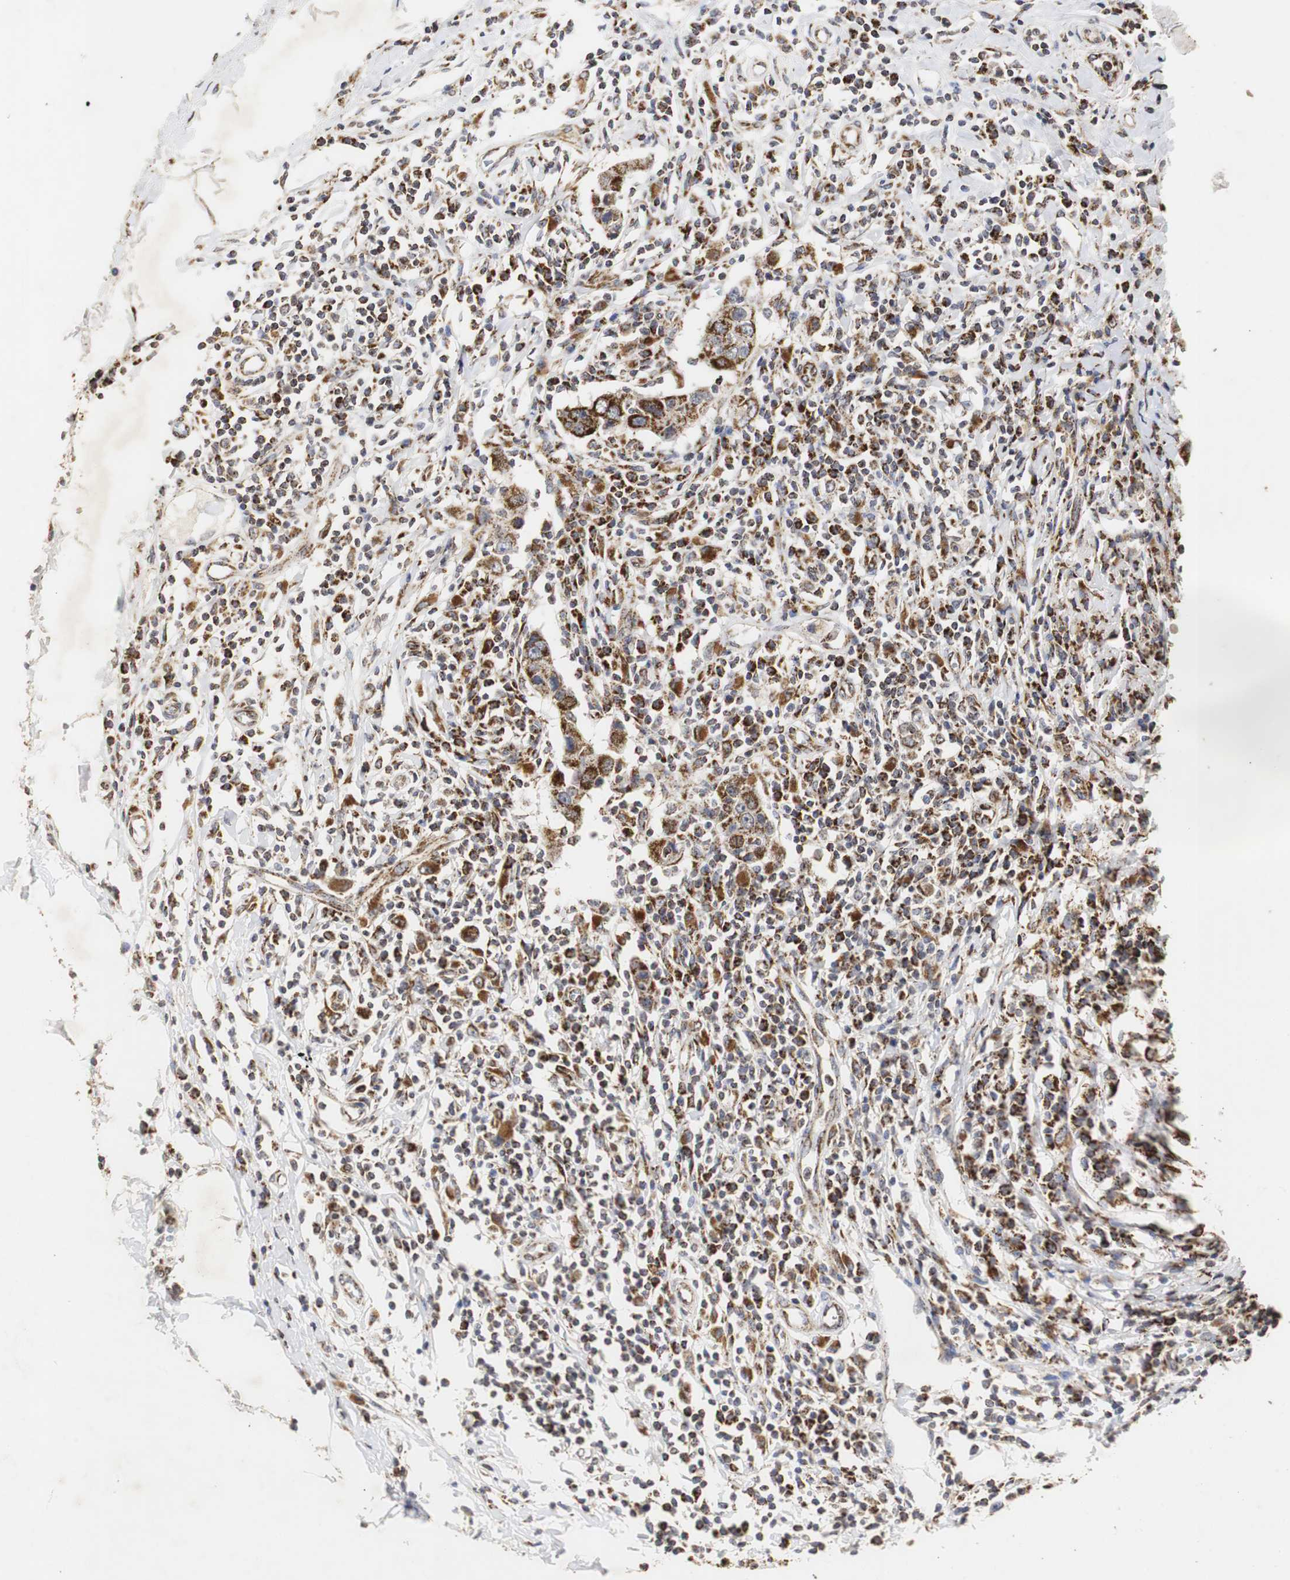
{"staining": {"intensity": "moderate", "quantity": ">75%", "location": "cytoplasmic/membranous"}, "tissue": "breast cancer", "cell_type": "Tumor cells", "image_type": "cancer", "snomed": [{"axis": "morphology", "description": "Duct carcinoma"}, {"axis": "topography", "description": "Breast"}], "caption": "This is an image of IHC staining of breast cancer (invasive ductal carcinoma), which shows moderate staining in the cytoplasmic/membranous of tumor cells.", "gene": "HSD17B10", "patient": {"sex": "female", "age": 27}}